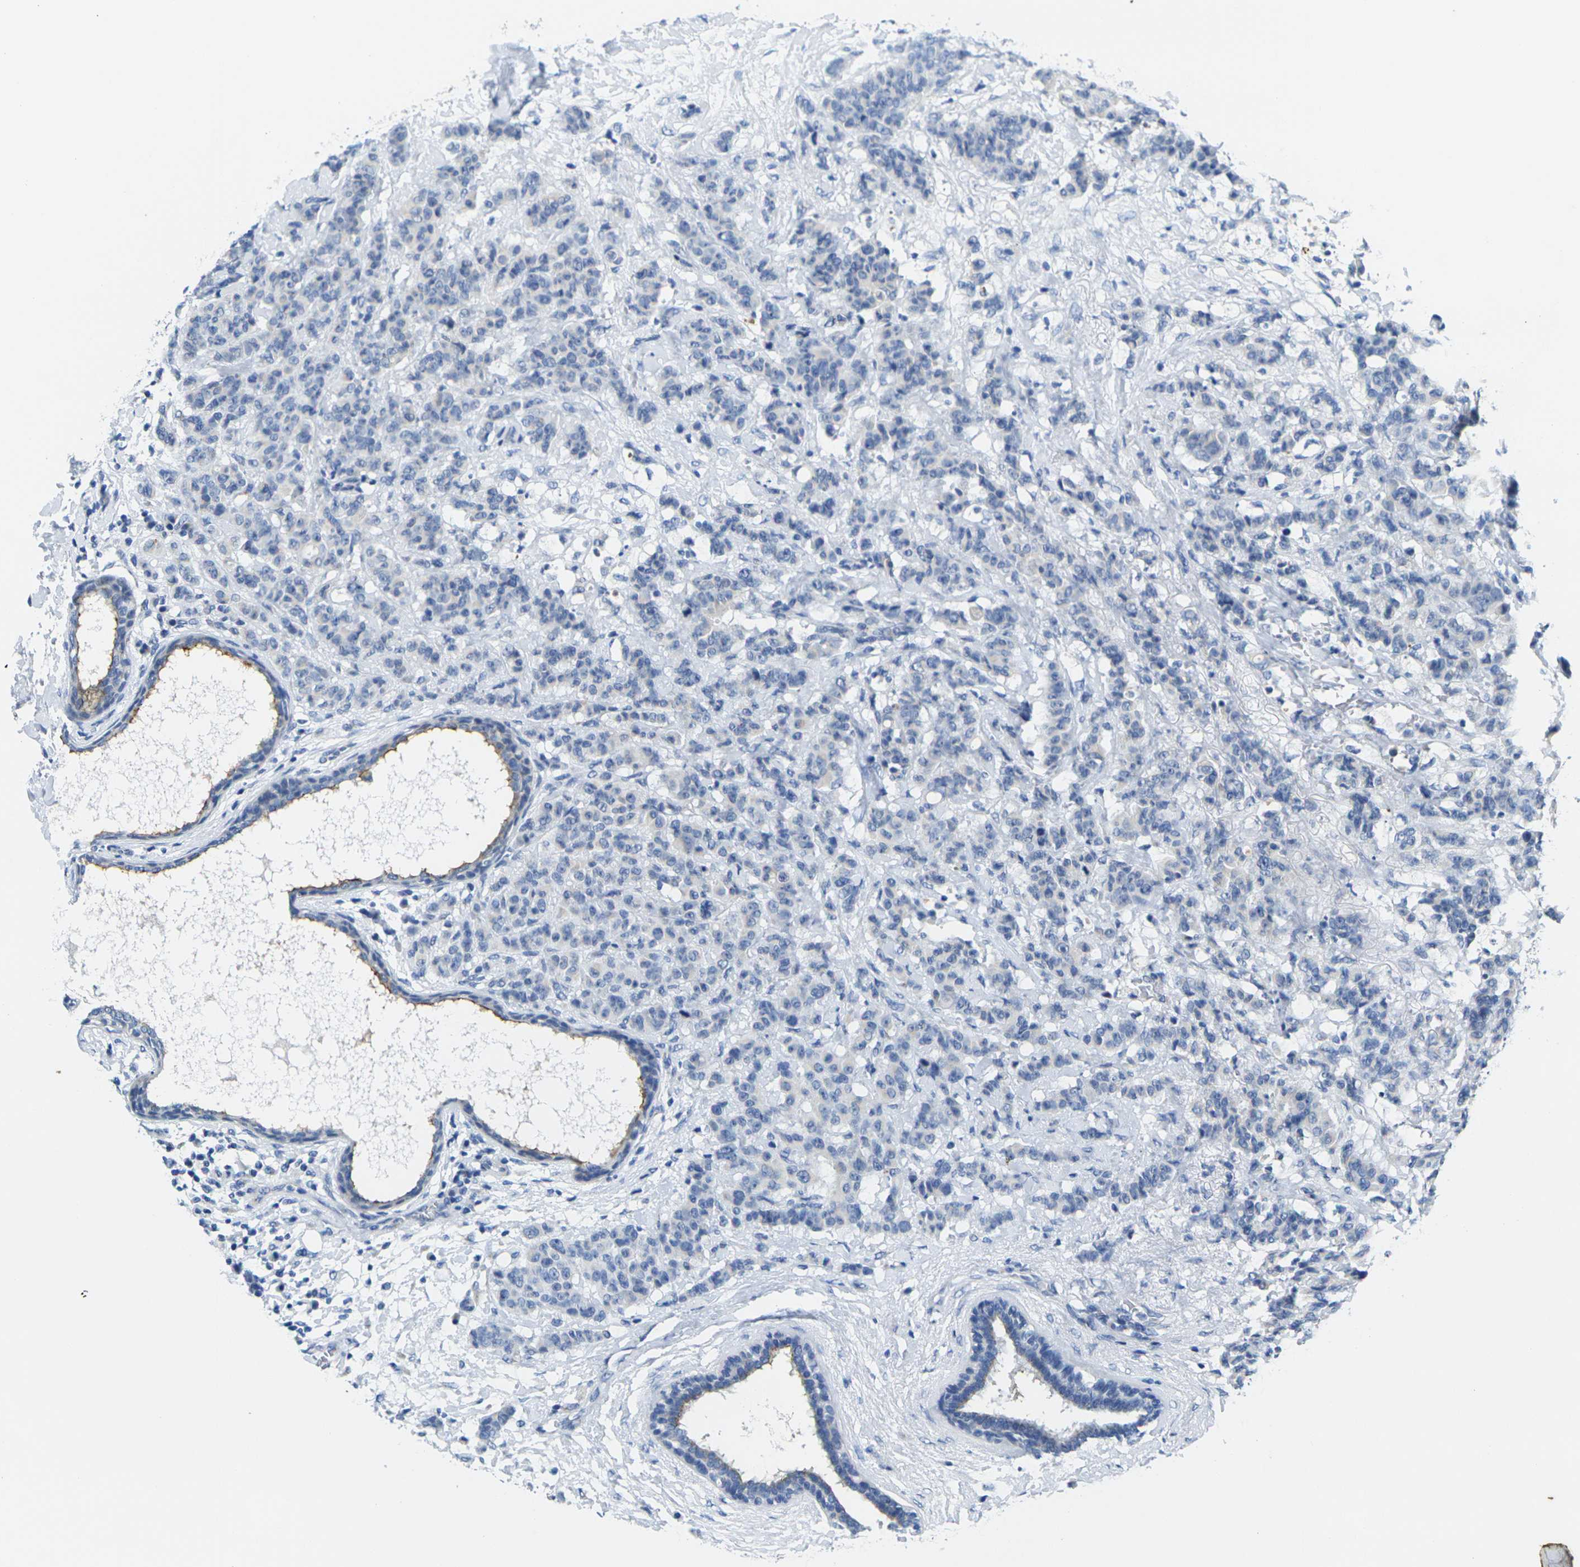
{"staining": {"intensity": "negative", "quantity": "none", "location": "none"}, "tissue": "breast cancer", "cell_type": "Tumor cells", "image_type": "cancer", "snomed": [{"axis": "morphology", "description": "Duct carcinoma"}, {"axis": "topography", "description": "Breast"}], "caption": "Histopathology image shows no significant protein expression in tumor cells of invasive ductal carcinoma (breast).", "gene": "CRK", "patient": {"sex": "female", "age": 40}}